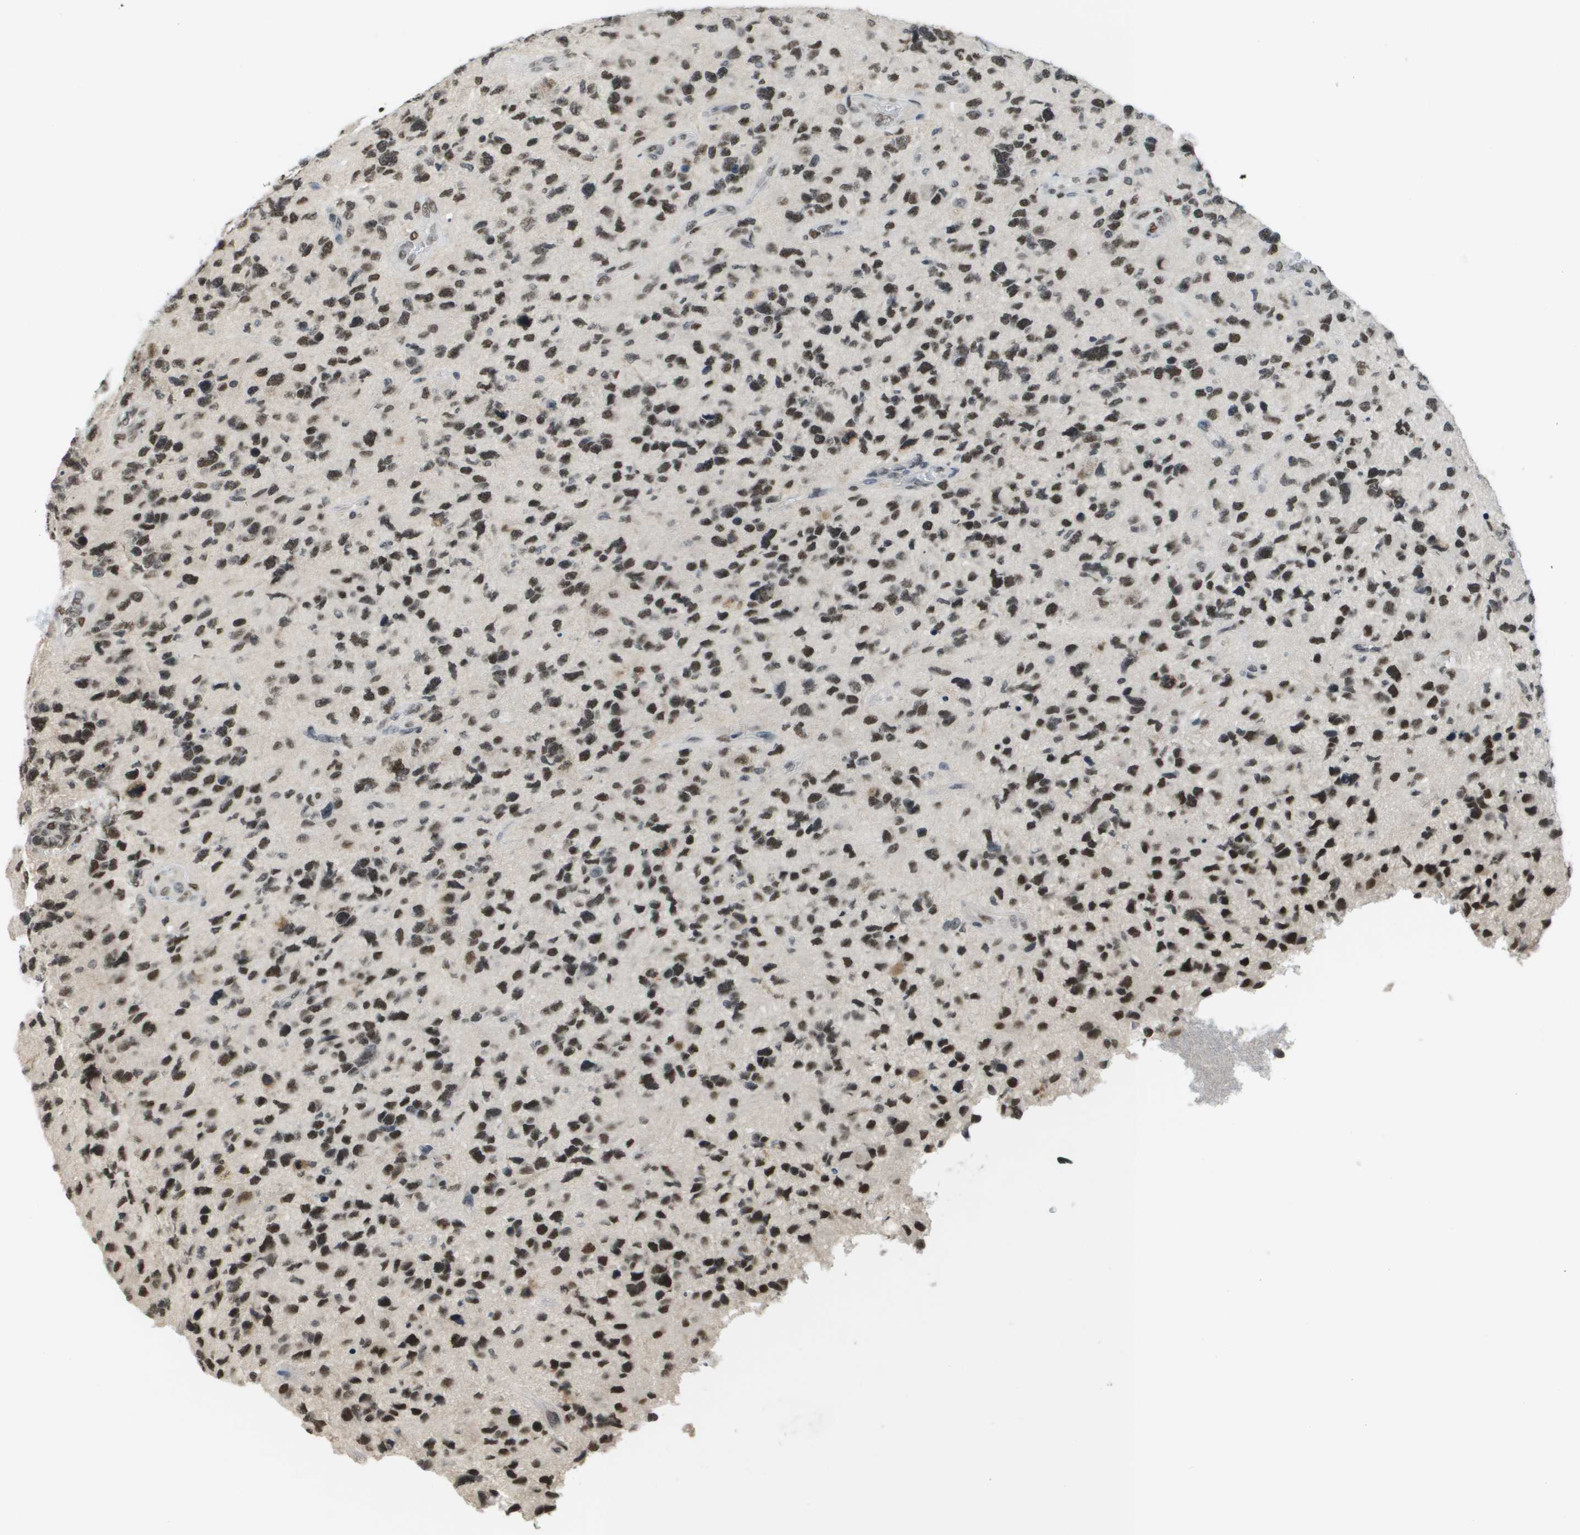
{"staining": {"intensity": "strong", "quantity": ">75%", "location": "nuclear"}, "tissue": "glioma", "cell_type": "Tumor cells", "image_type": "cancer", "snomed": [{"axis": "morphology", "description": "Glioma, malignant, High grade"}, {"axis": "topography", "description": "Brain"}], "caption": "Glioma stained for a protein (brown) reveals strong nuclear positive expression in approximately >75% of tumor cells.", "gene": "CBX5", "patient": {"sex": "female", "age": 58}}